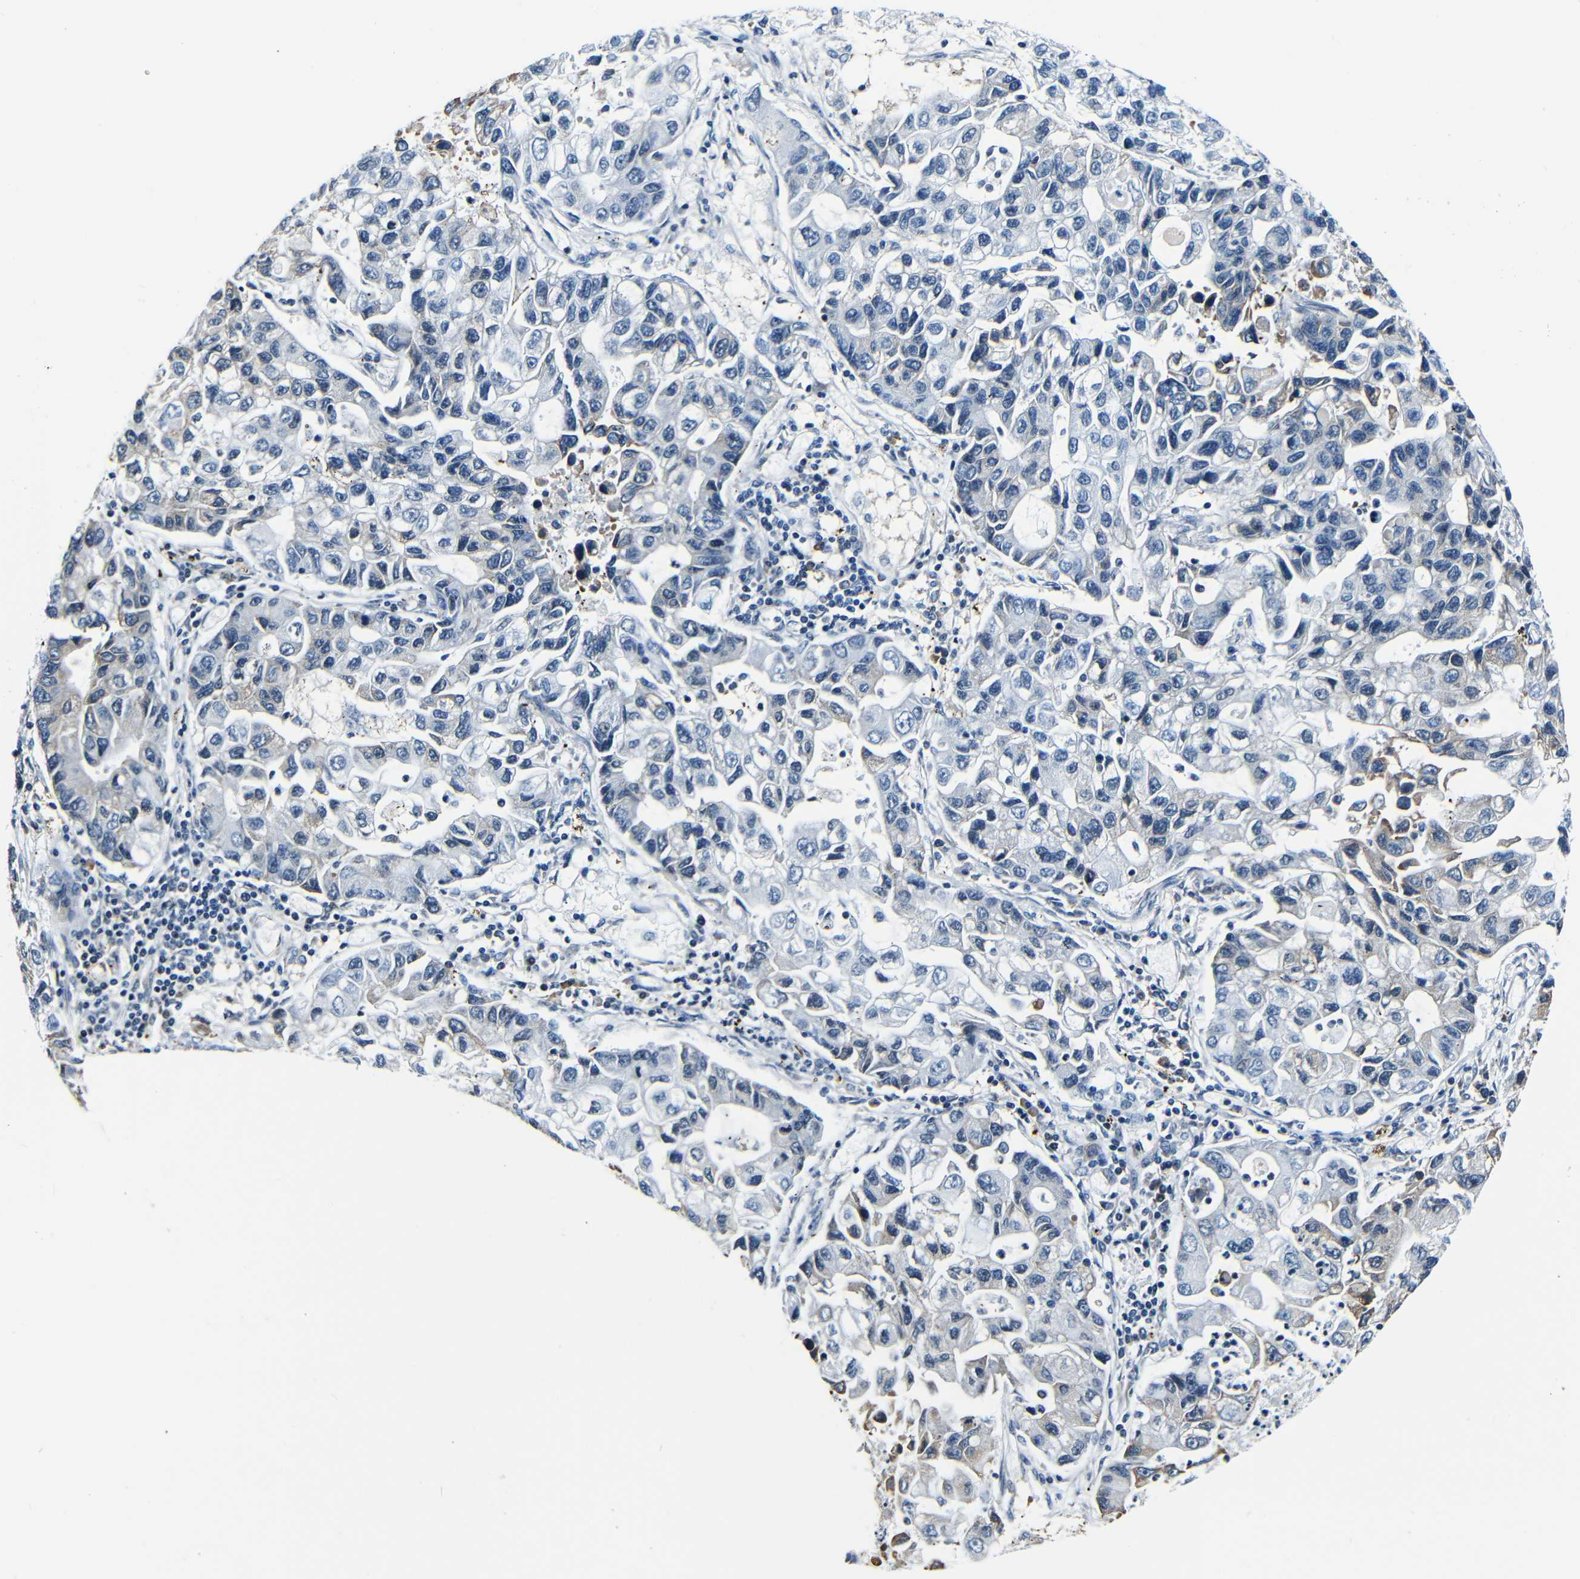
{"staining": {"intensity": "negative", "quantity": "none", "location": "none"}, "tissue": "lung cancer", "cell_type": "Tumor cells", "image_type": "cancer", "snomed": [{"axis": "morphology", "description": "Adenocarcinoma, NOS"}, {"axis": "topography", "description": "Lung"}], "caption": "Image shows no significant protein expression in tumor cells of lung adenocarcinoma.", "gene": "NCBP3", "patient": {"sex": "female", "age": 51}}